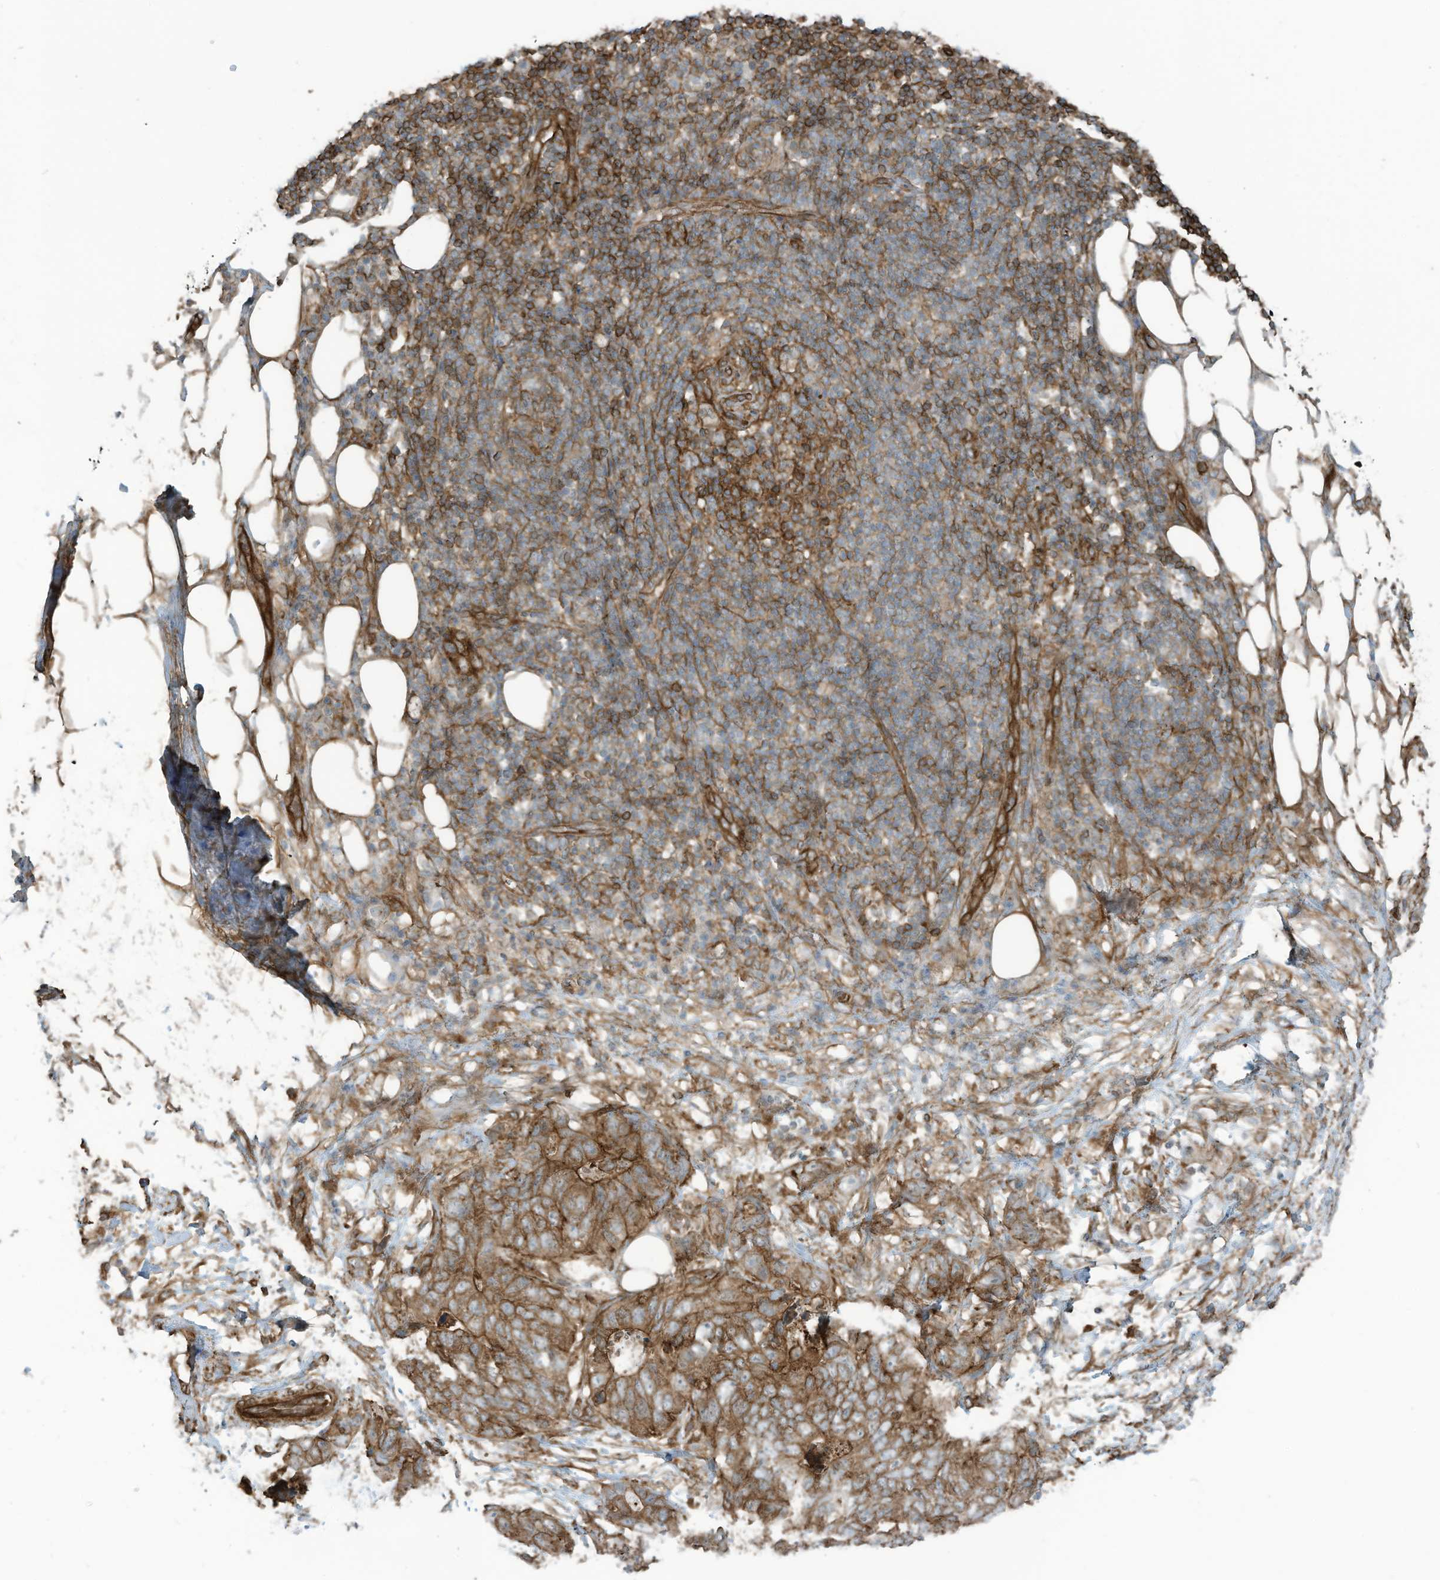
{"staining": {"intensity": "moderate", "quantity": ">75%", "location": "cytoplasmic/membranous"}, "tissue": "stomach cancer", "cell_type": "Tumor cells", "image_type": "cancer", "snomed": [{"axis": "morphology", "description": "Adenocarcinoma, NOS"}, {"axis": "topography", "description": "Stomach"}], "caption": "IHC histopathology image of stomach adenocarcinoma stained for a protein (brown), which shows medium levels of moderate cytoplasmic/membranous positivity in about >75% of tumor cells.", "gene": "SLC9A2", "patient": {"sex": "female", "age": 89}}